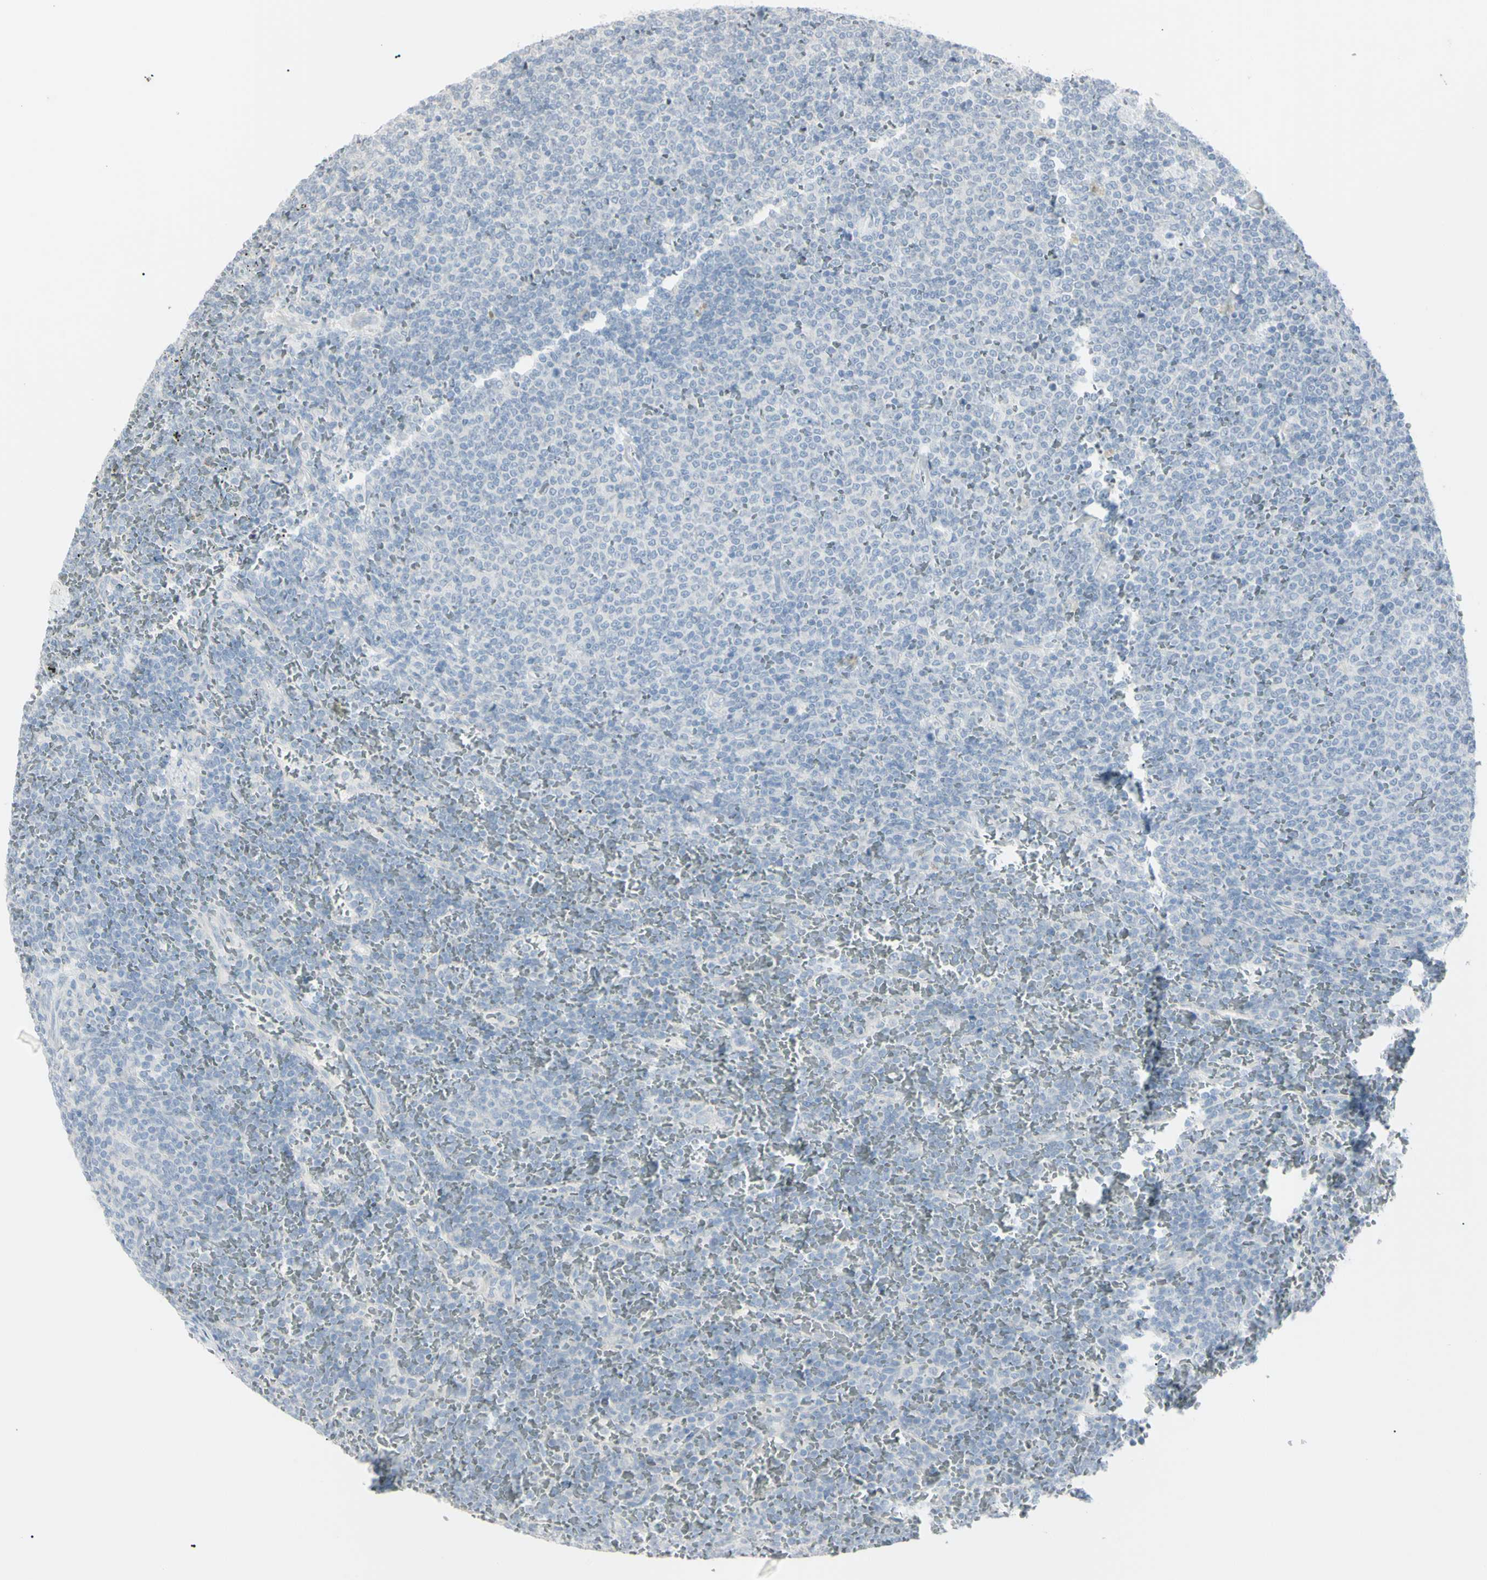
{"staining": {"intensity": "negative", "quantity": "none", "location": "none"}, "tissue": "lymphoma", "cell_type": "Tumor cells", "image_type": "cancer", "snomed": [{"axis": "morphology", "description": "Malignant lymphoma, non-Hodgkin's type, Low grade"}, {"axis": "topography", "description": "Spleen"}], "caption": "Tumor cells show no significant protein staining in lymphoma. (Stains: DAB immunohistochemistry with hematoxylin counter stain, Microscopy: brightfield microscopy at high magnification).", "gene": "PIP", "patient": {"sex": "female", "age": 77}}